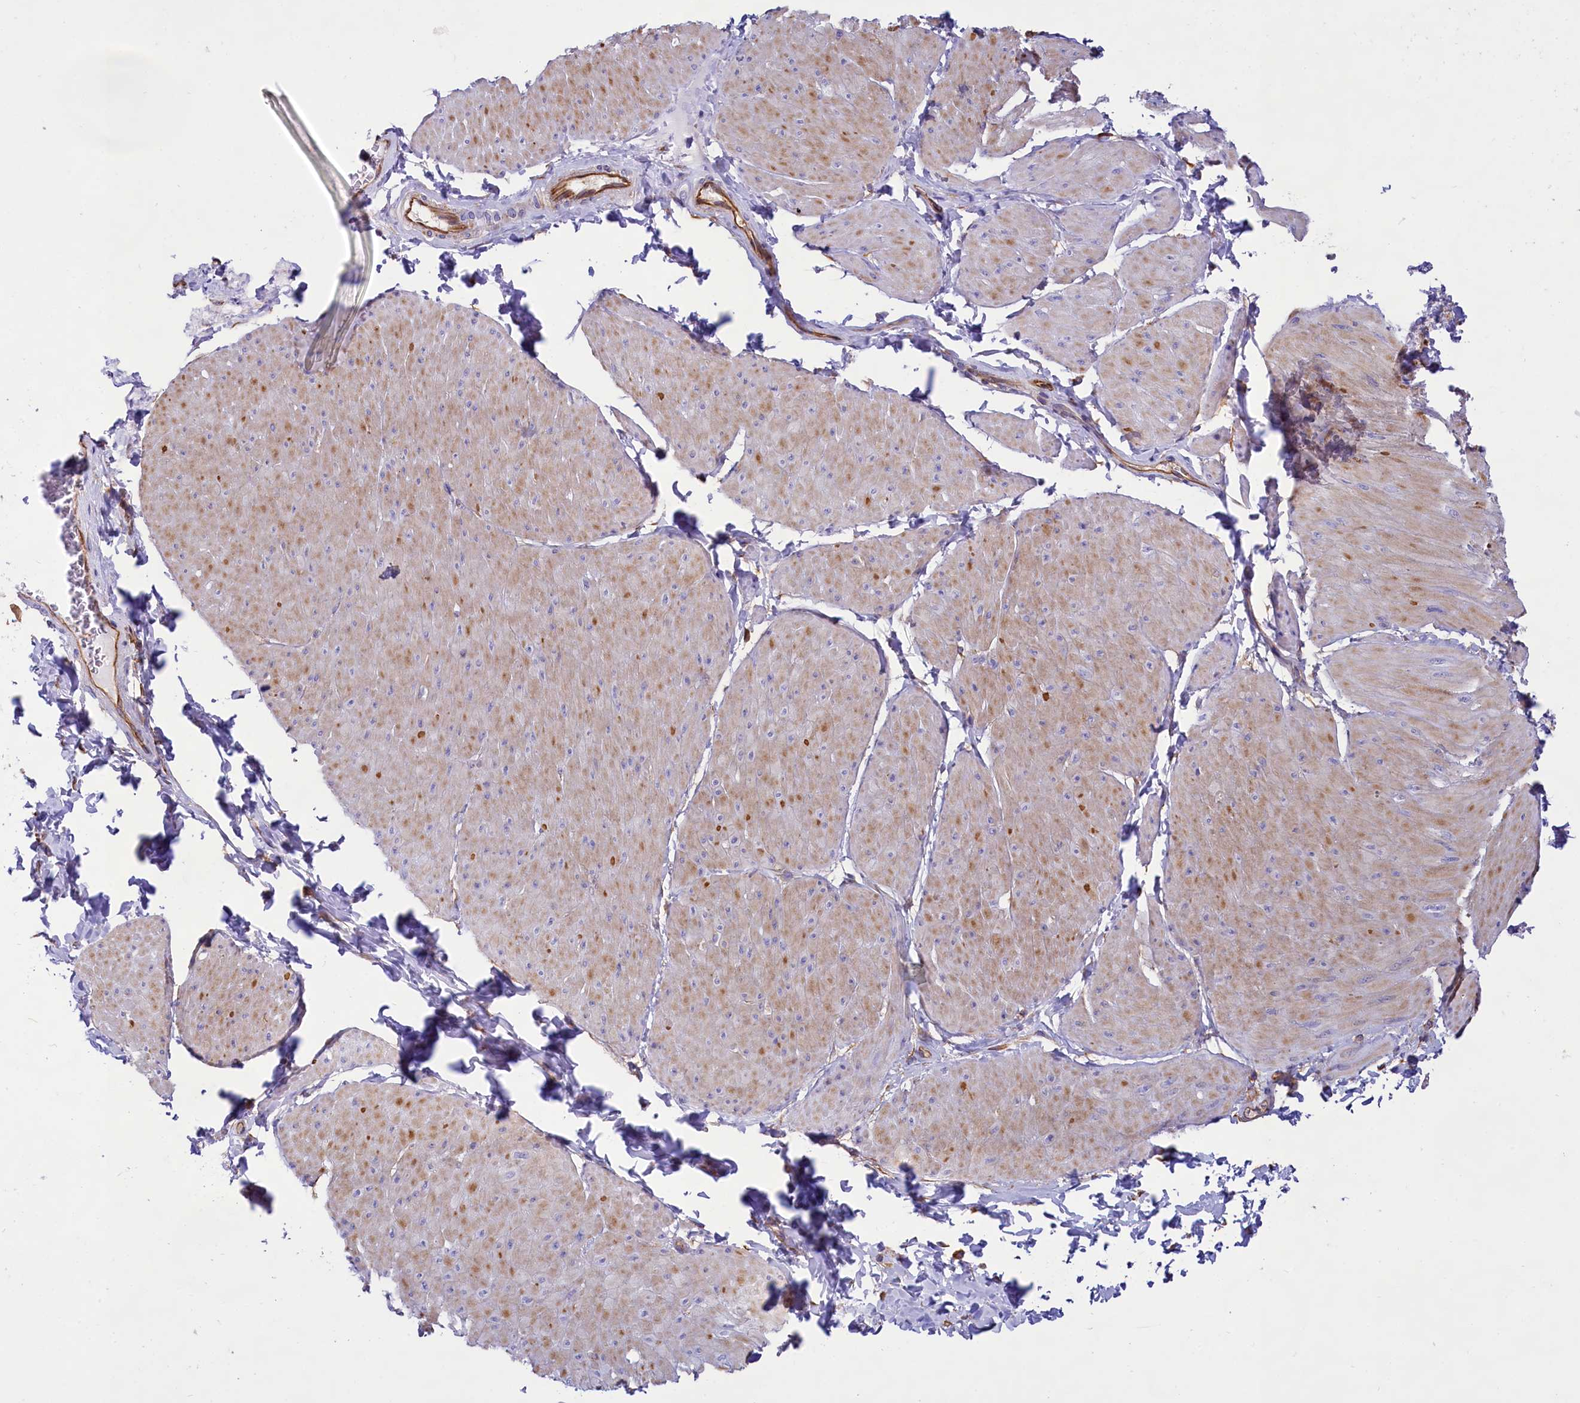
{"staining": {"intensity": "moderate", "quantity": "<25%", "location": "cytoplasmic/membranous"}, "tissue": "smooth muscle", "cell_type": "Smooth muscle cells", "image_type": "normal", "snomed": [{"axis": "morphology", "description": "Urothelial carcinoma, High grade"}, {"axis": "topography", "description": "Urinary bladder"}], "caption": "Moderate cytoplasmic/membranous staining is appreciated in approximately <25% of smooth muscle cells in benign smooth muscle.", "gene": "CD99", "patient": {"sex": "male", "age": 46}}